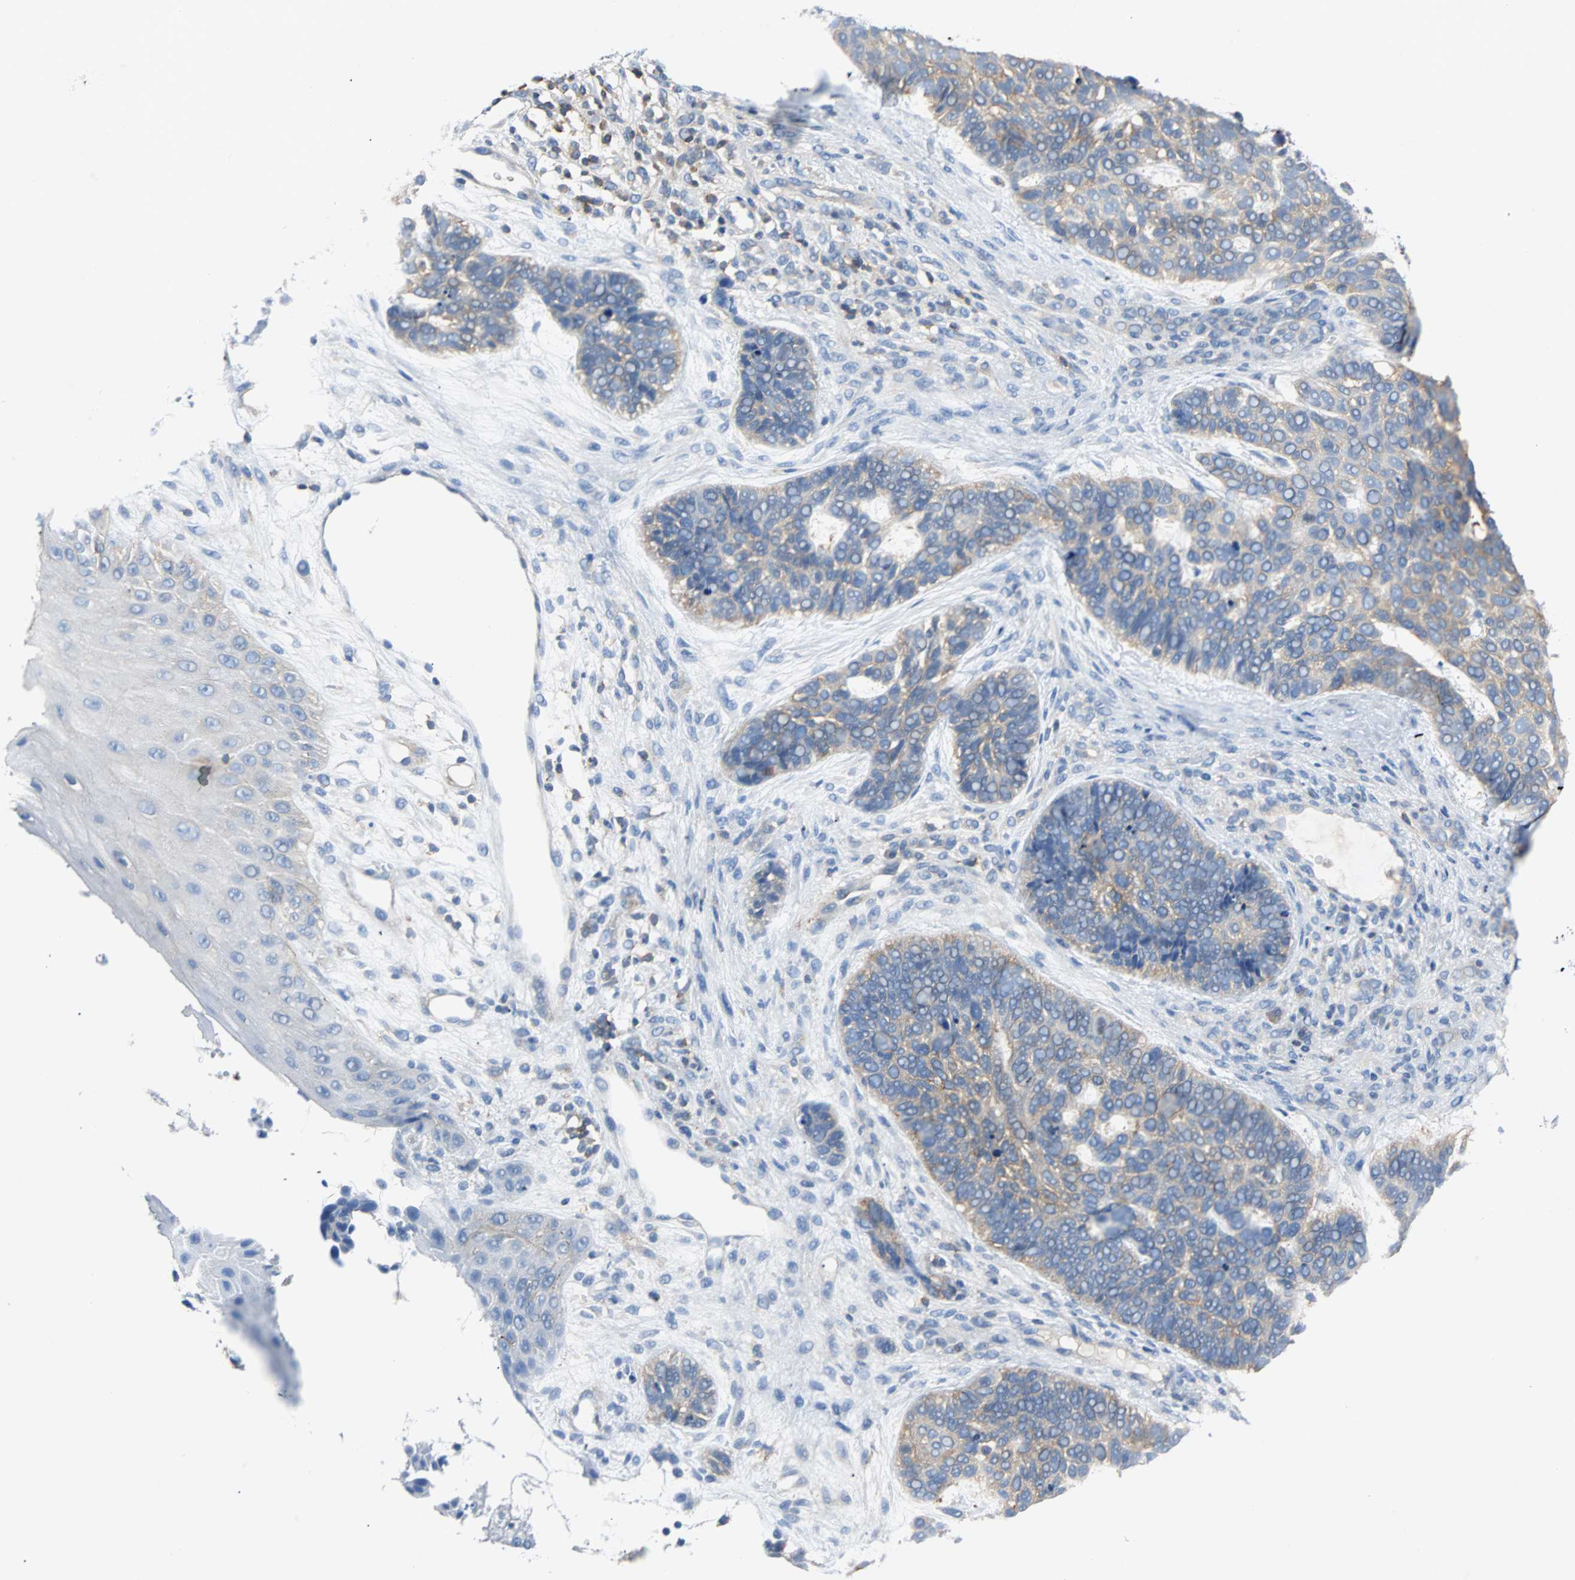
{"staining": {"intensity": "weak", "quantity": "25%-75%", "location": "cytoplasmic/membranous"}, "tissue": "skin cancer", "cell_type": "Tumor cells", "image_type": "cancer", "snomed": [{"axis": "morphology", "description": "Basal cell carcinoma"}, {"axis": "topography", "description": "Skin"}], "caption": "A micrograph of skin basal cell carcinoma stained for a protein demonstrates weak cytoplasmic/membranous brown staining in tumor cells.", "gene": "TSC22D4", "patient": {"sex": "male", "age": 87}}